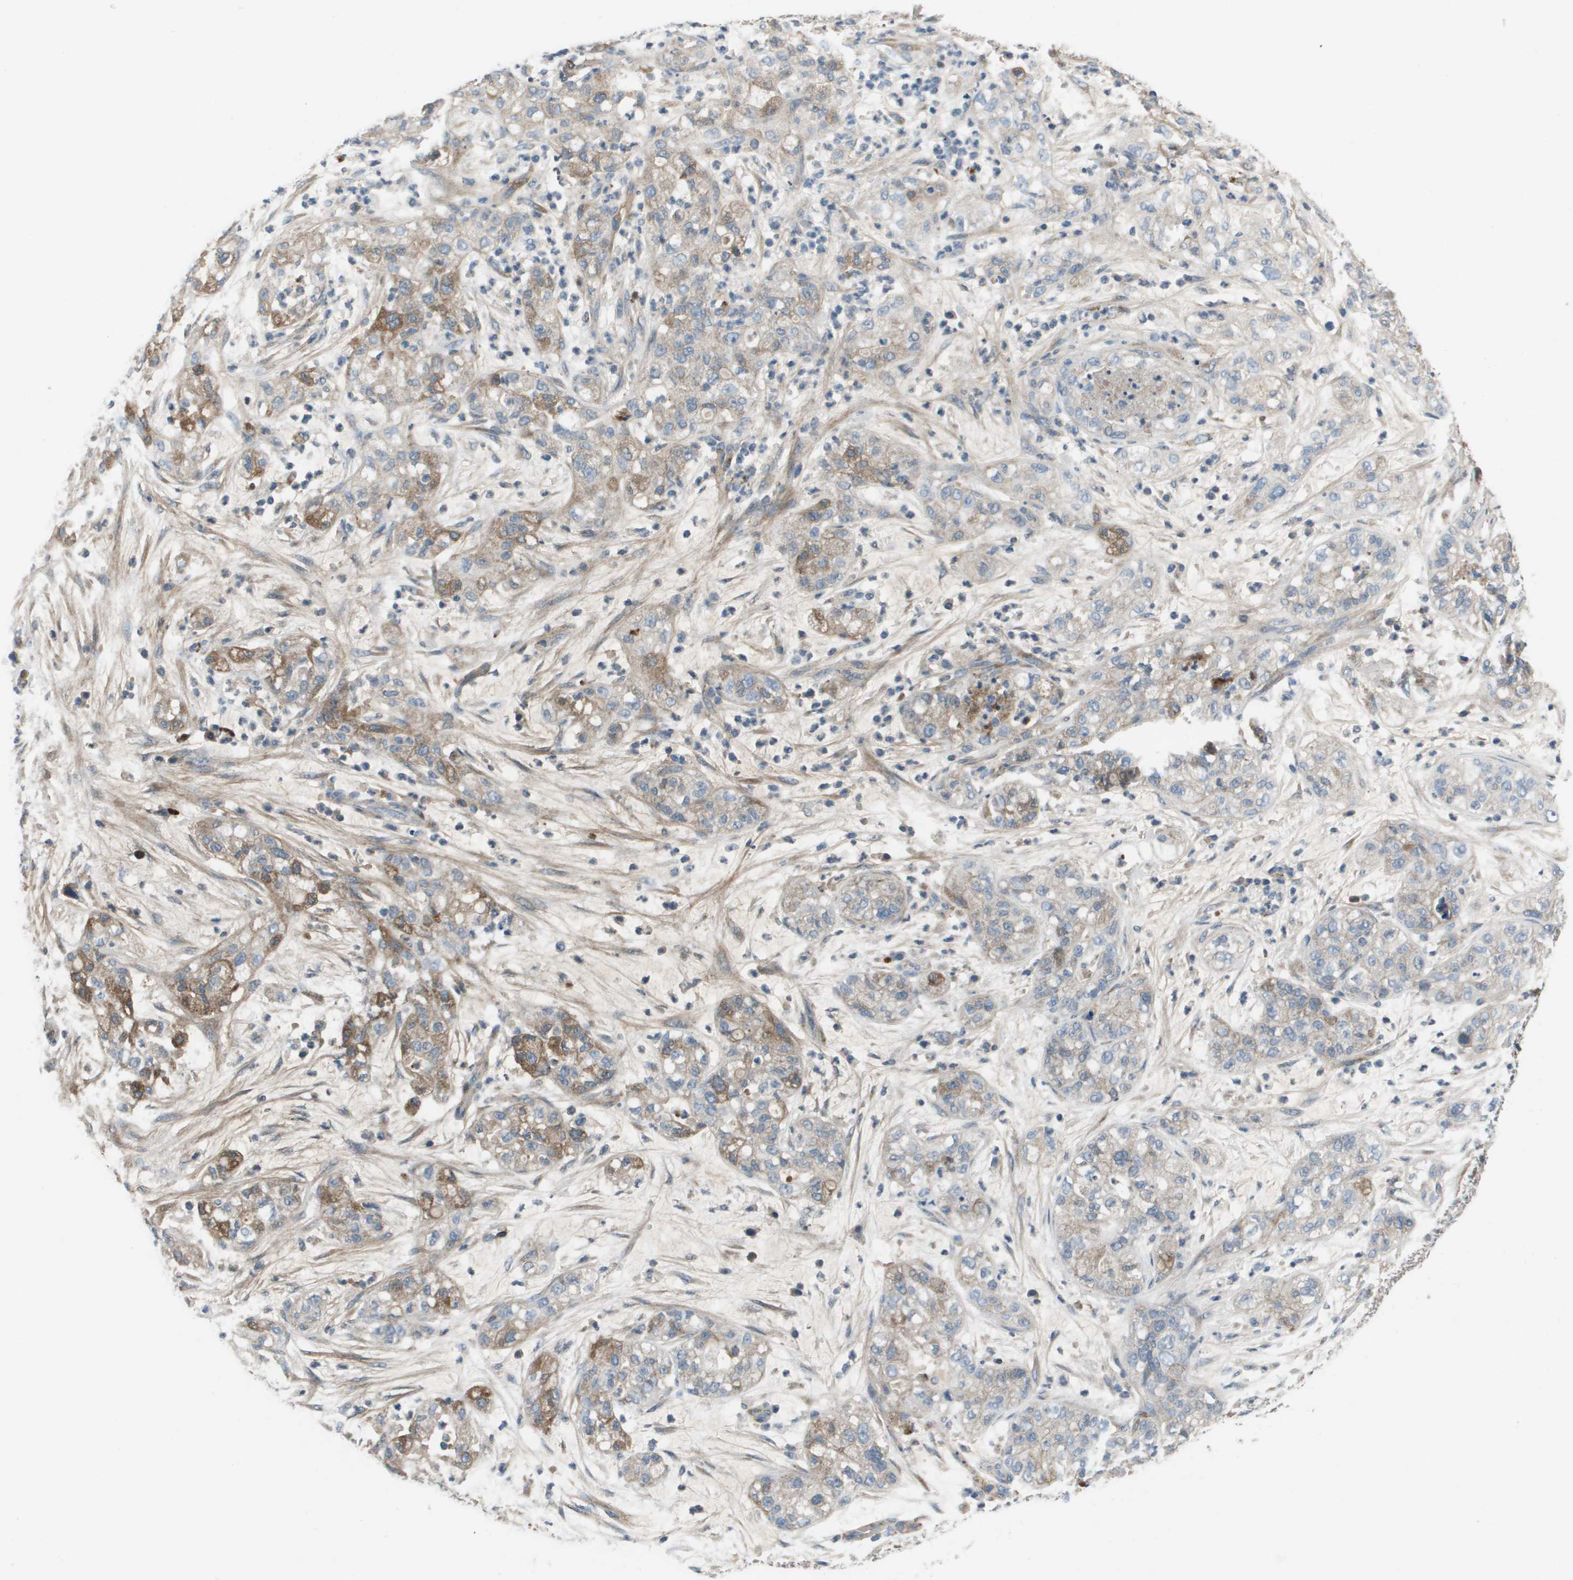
{"staining": {"intensity": "weak", "quantity": "<25%", "location": "cytoplasmic/membranous"}, "tissue": "pancreatic cancer", "cell_type": "Tumor cells", "image_type": "cancer", "snomed": [{"axis": "morphology", "description": "Adenocarcinoma, NOS"}, {"axis": "topography", "description": "Pancreas"}], "caption": "A high-resolution histopathology image shows IHC staining of pancreatic cancer (adenocarcinoma), which shows no significant expression in tumor cells.", "gene": "PCOLCE", "patient": {"sex": "female", "age": 78}}